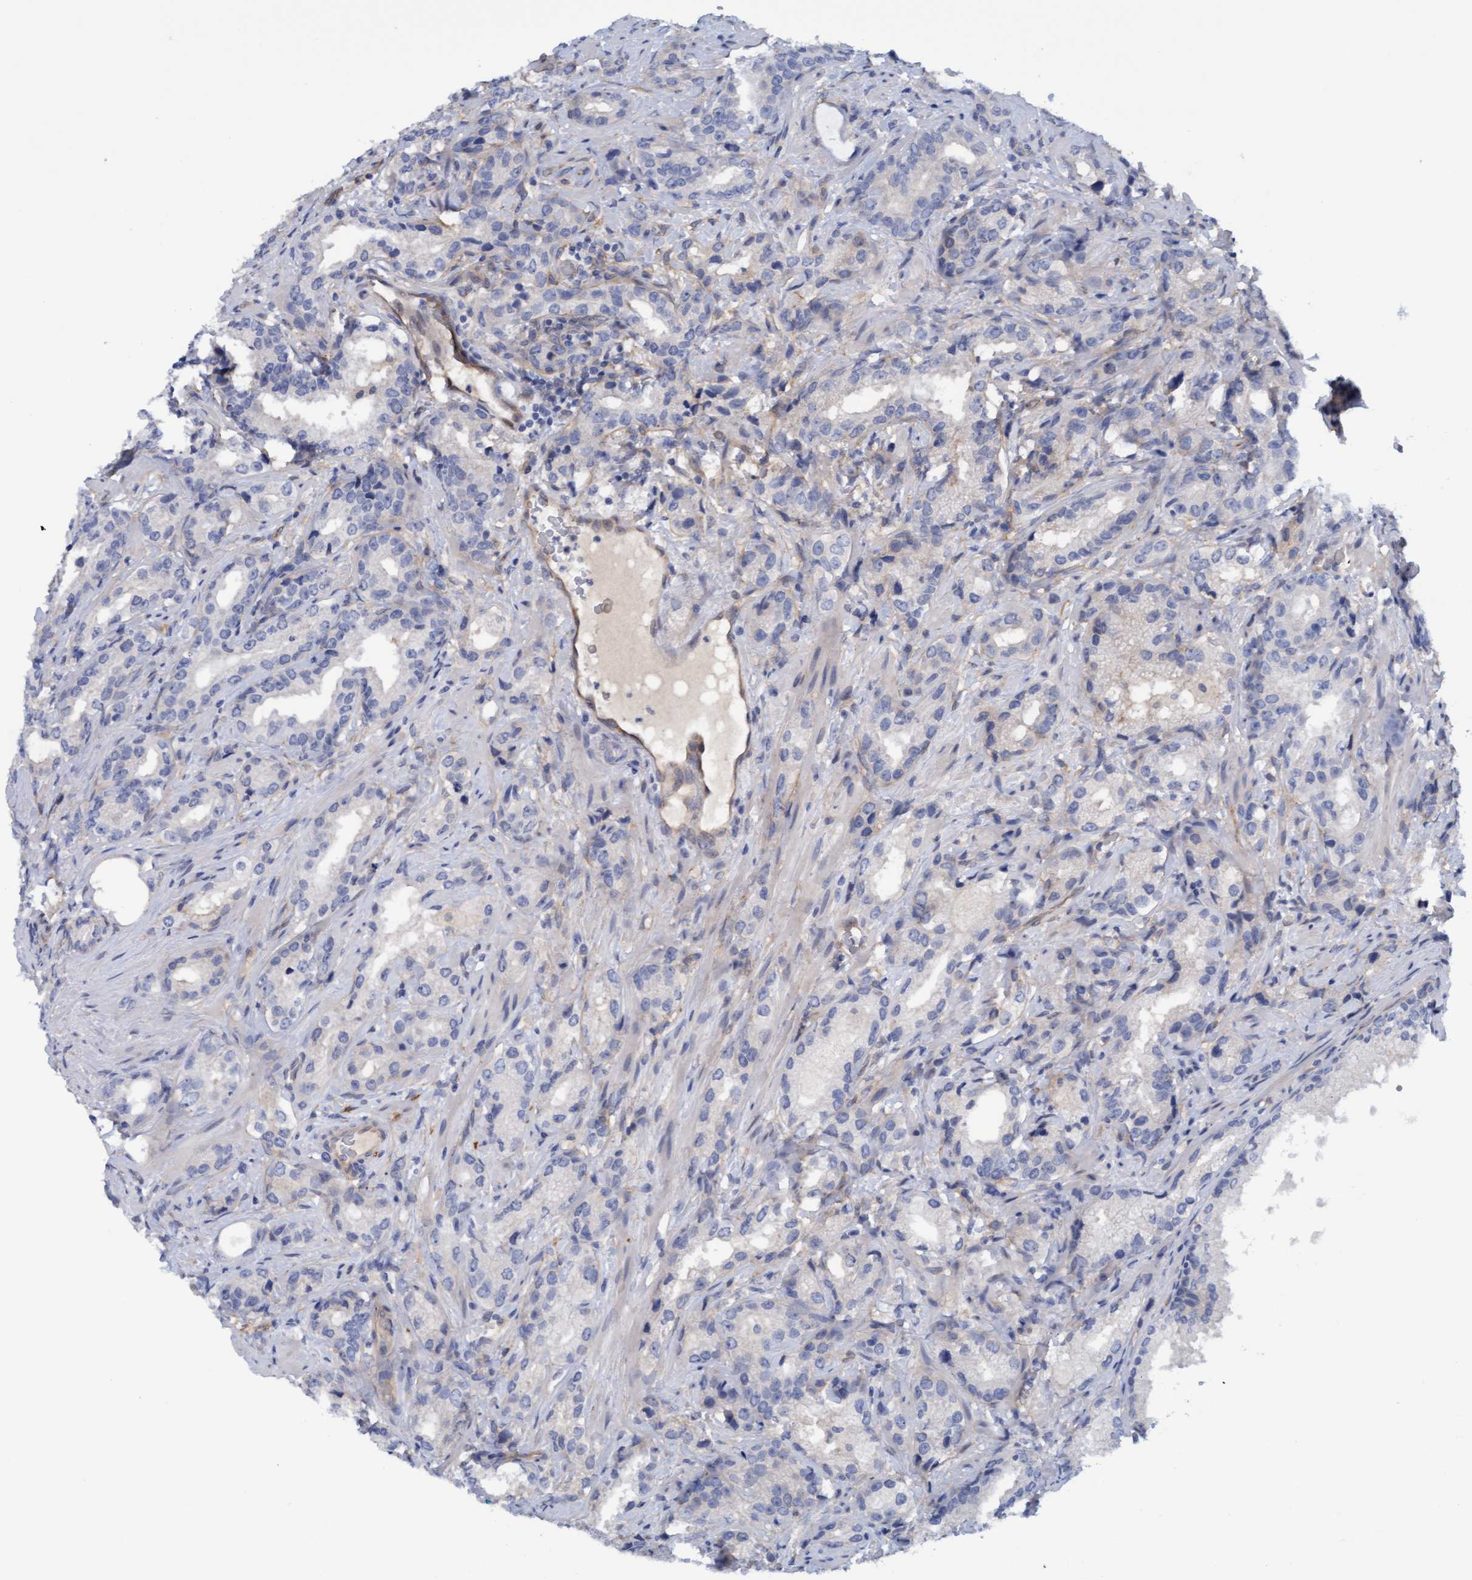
{"staining": {"intensity": "negative", "quantity": "none", "location": "none"}, "tissue": "prostate cancer", "cell_type": "Tumor cells", "image_type": "cancer", "snomed": [{"axis": "morphology", "description": "Adenocarcinoma, High grade"}, {"axis": "topography", "description": "Prostate"}], "caption": "The micrograph demonstrates no significant staining in tumor cells of prostate cancer (adenocarcinoma (high-grade)). The staining was performed using DAB to visualize the protein expression in brown, while the nuclei were stained in blue with hematoxylin (Magnification: 20x).", "gene": "STXBP1", "patient": {"sex": "male", "age": 63}}